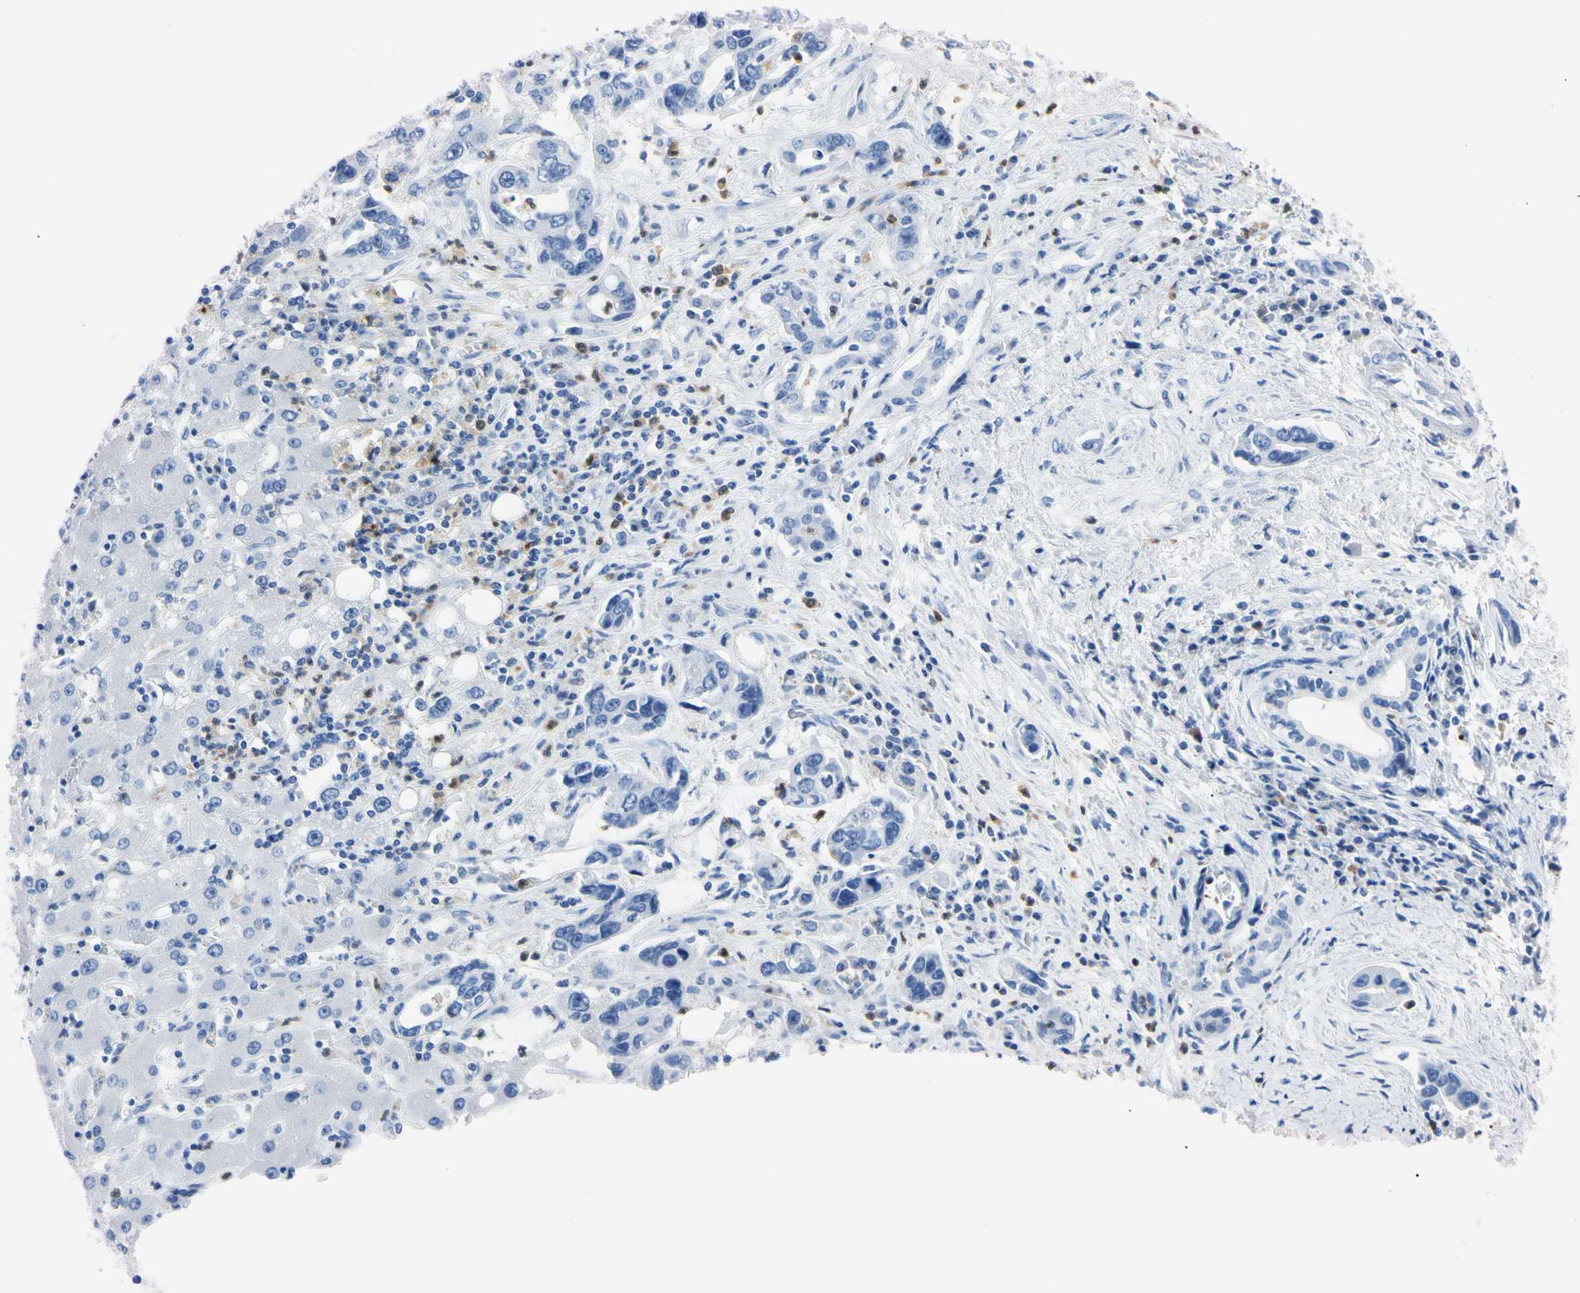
{"staining": {"intensity": "negative", "quantity": "none", "location": "none"}, "tissue": "liver cancer", "cell_type": "Tumor cells", "image_type": "cancer", "snomed": [{"axis": "morphology", "description": "Cholangiocarcinoma"}, {"axis": "topography", "description": "Liver"}], "caption": "Human liver cancer stained for a protein using immunohistochemistry (IHC) demonstrates no staining in tumor cells.", "gene": "NCF4", "patient": {"sex": "female", "age": 65}}